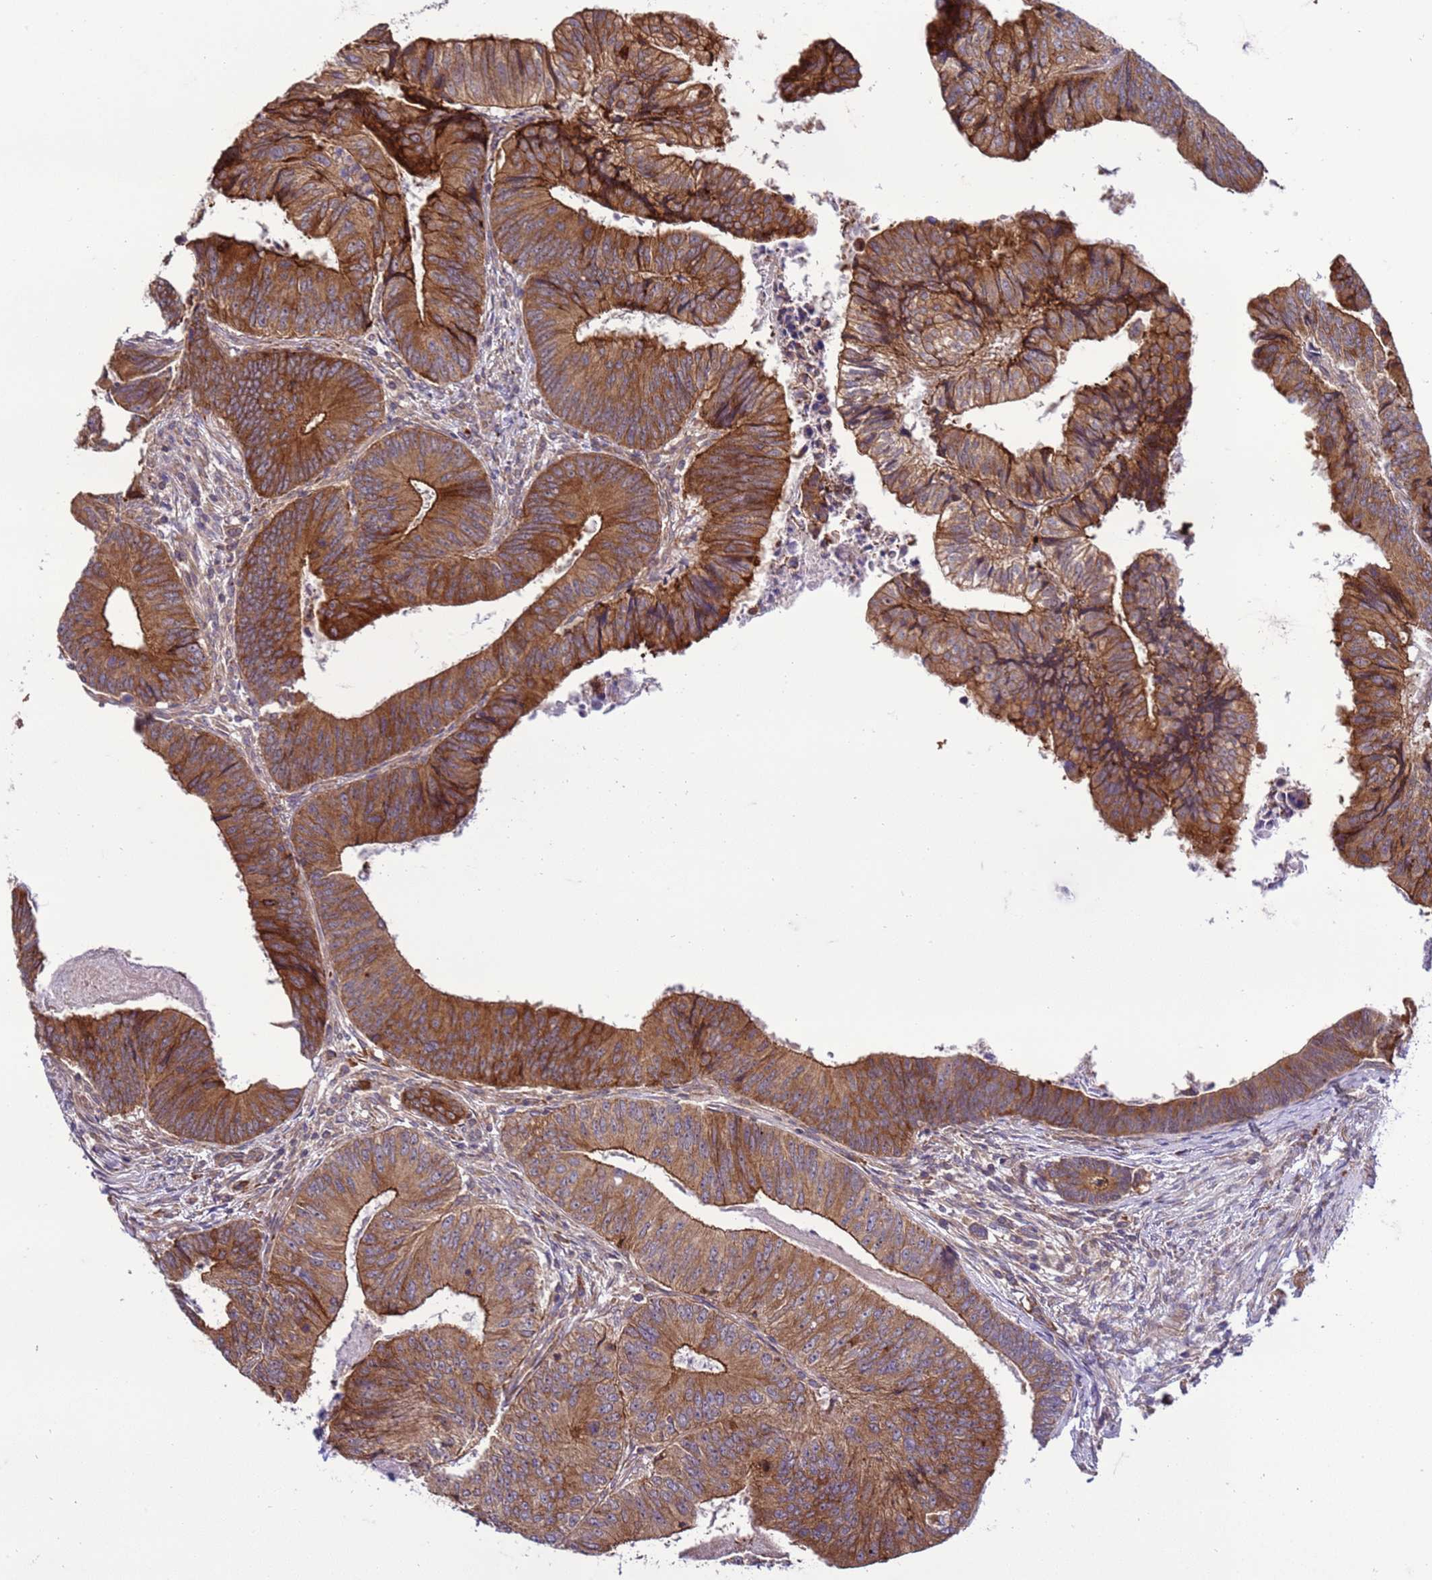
{"staining": {"intensity": "moderate", "quantity": ">75%", "location": "cytoplasmic/membranous"}, "tissue": "colorectal cancer", "cell_type": "Tumor cells", "image_type": "cancer", "snomed": [{"axis": "morphology", "description": "Adenocarcinoma, NOS"}, {"axis": "topography", "description": "Colon"}], "caption": "Immunohistochemical staining of human adenocarcinoma (colorectal) displays medium levels of moderate cytoplasmic/membranous expression in approximately >75% of tumor cells.", "gene": "GEN1", "patient": {"sex": "female", "age": 67}}